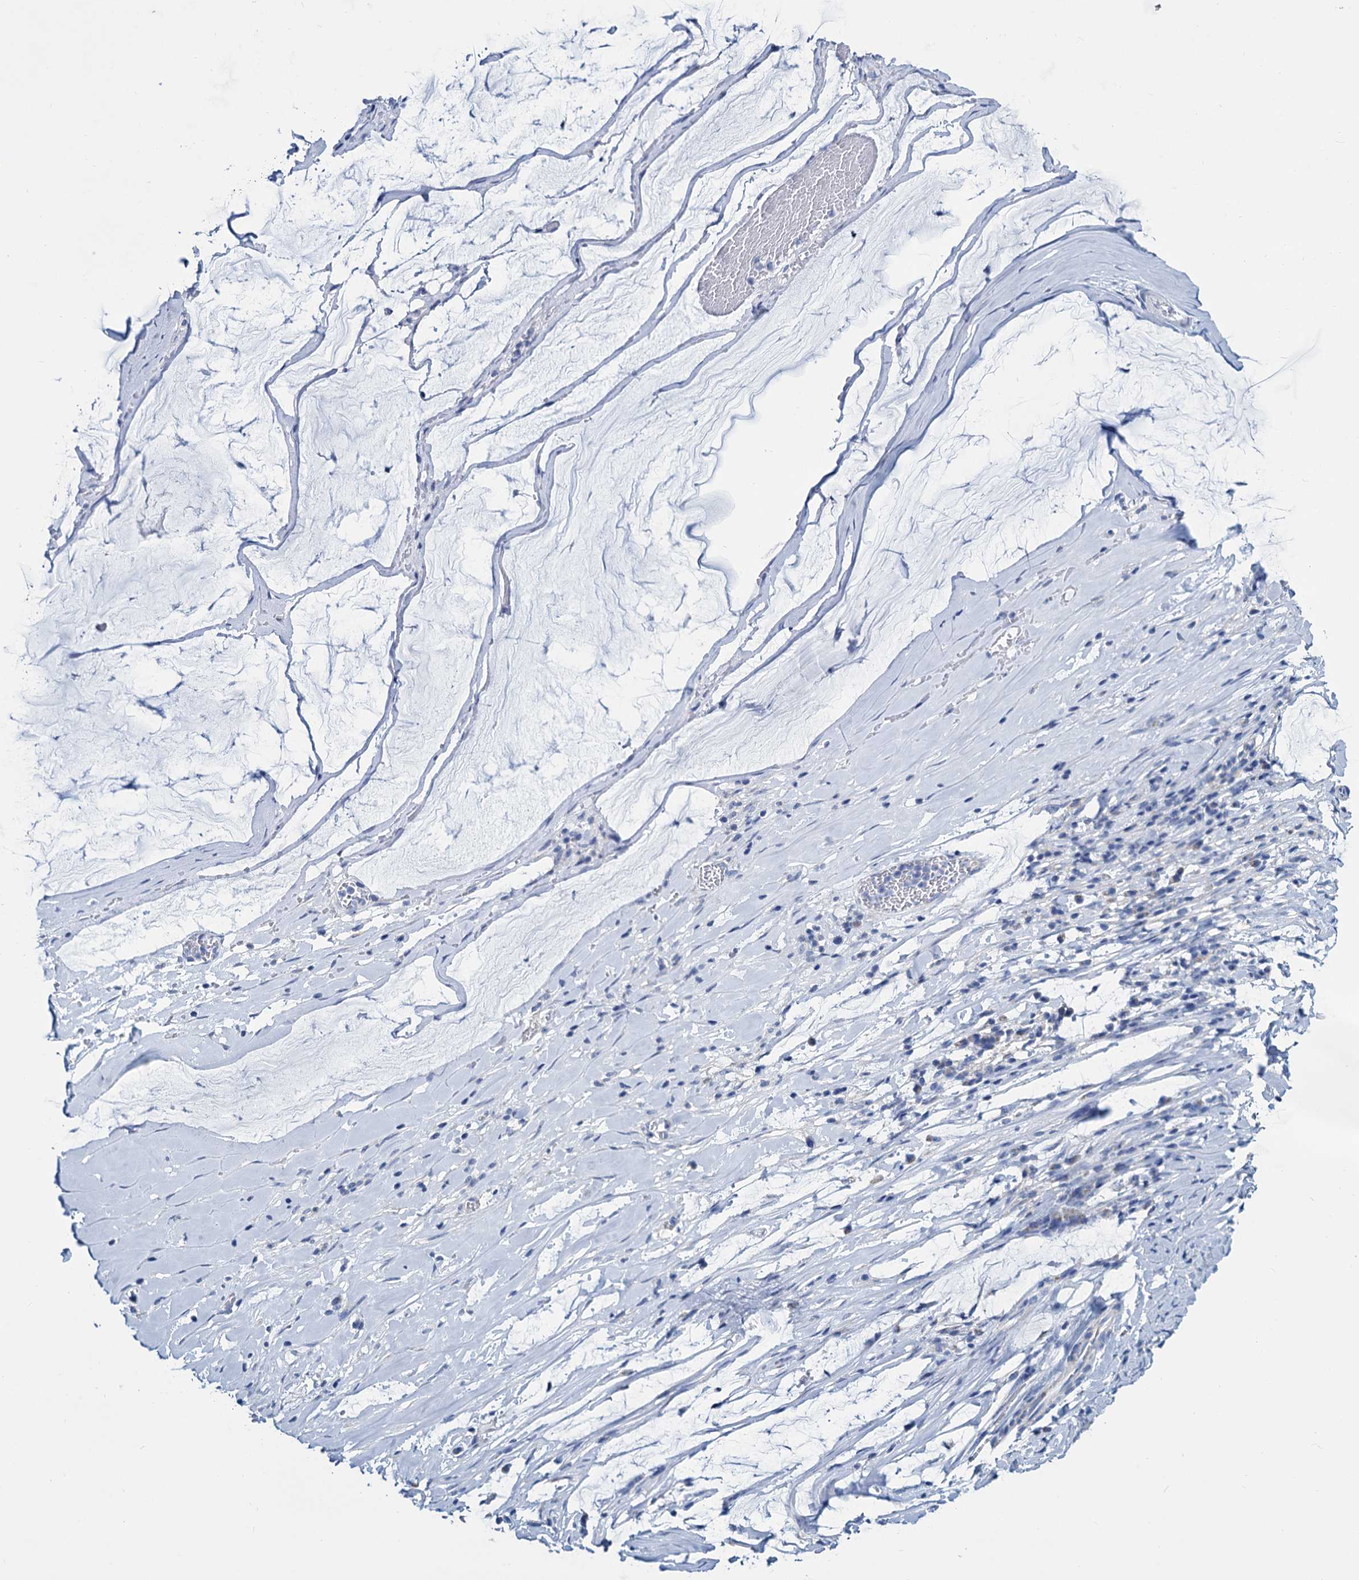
{"staining": {"intensity": "weak", "quantity": "<25%", "location": "cytoplasmic/membranous"}, "tissue": "ovarian cancer", "cell_type": "Tumor cells", "image_type": "cancer", "snomed": [{"axis": "morphology", "description": "Cystadenocarcinoma, mucinous, NOS"}, {"axis": "topography", "description": "Ovary"}], "caption": "The photomicrograph demonstrates no significant expression in tumor cells of ovarian cancer (mucinous cystadenocarcinoma).", "gene": "SLC1A3", "patient": {"sex": "female", "age": 73}}